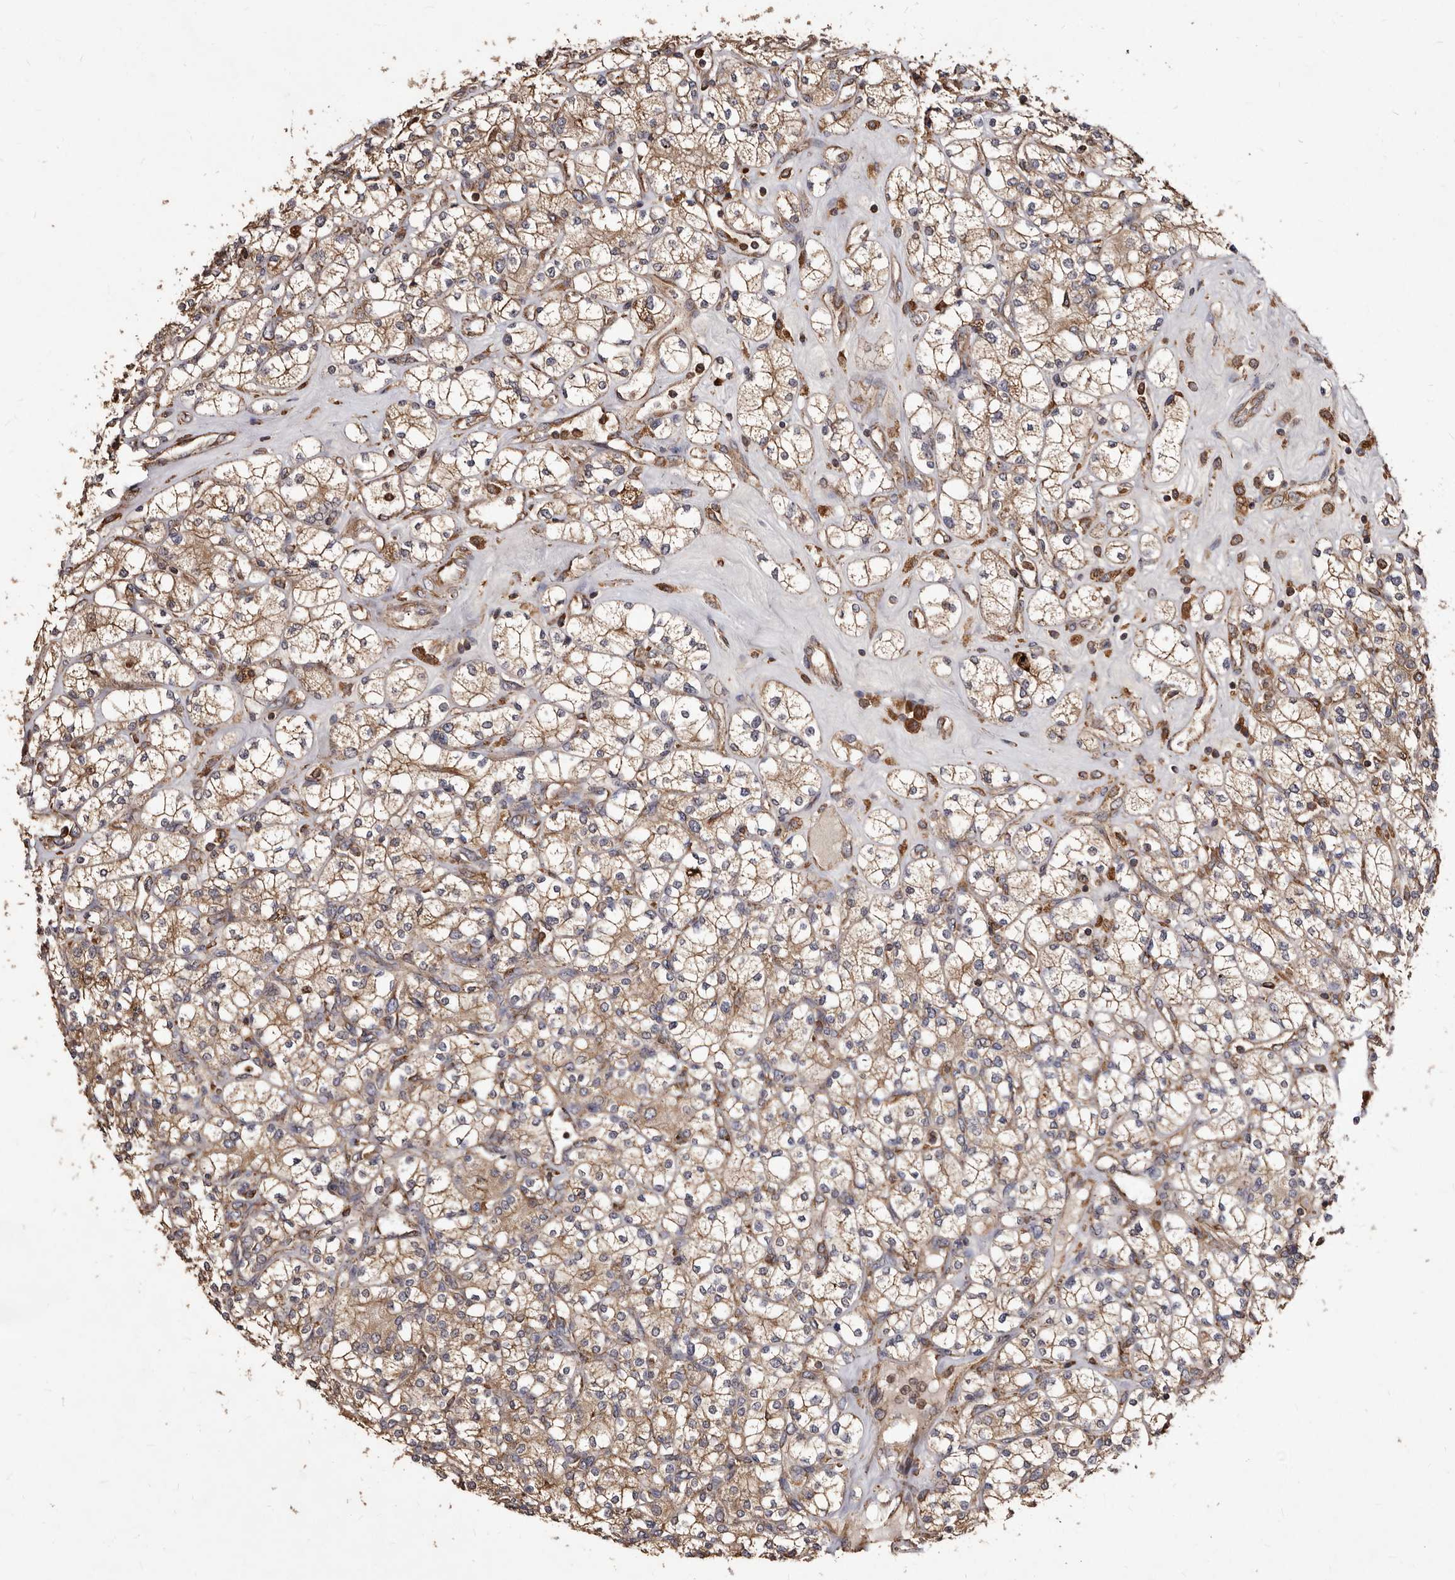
{"staining": {"intensity": "weak", "quantity": ">75%", "location": "cytoplasmic/membranous"}, "tissue": "renal cancer", "cell_type": "Tumor cells", "image_type": "cancer", "snomed": [{"axis": "morphology", "description": "Adenocarcinoma, NOS"}, {"axis": "topography", "description": "Kidney"}], "caption": "Adenocarcinoma (renal) stained with IHC displays weak cytoplasmic/membranous staining in approximately >75% of tumor cells. The staining was performed using DAB (3,3'-diaminobenzidine) to visualize the protein expression in brown, while the nuclei were stained in blue with hematoxylin (Magnification: 20x).", "gene": "STEAP2", "patient": {"sex": "male", "age": 77}}